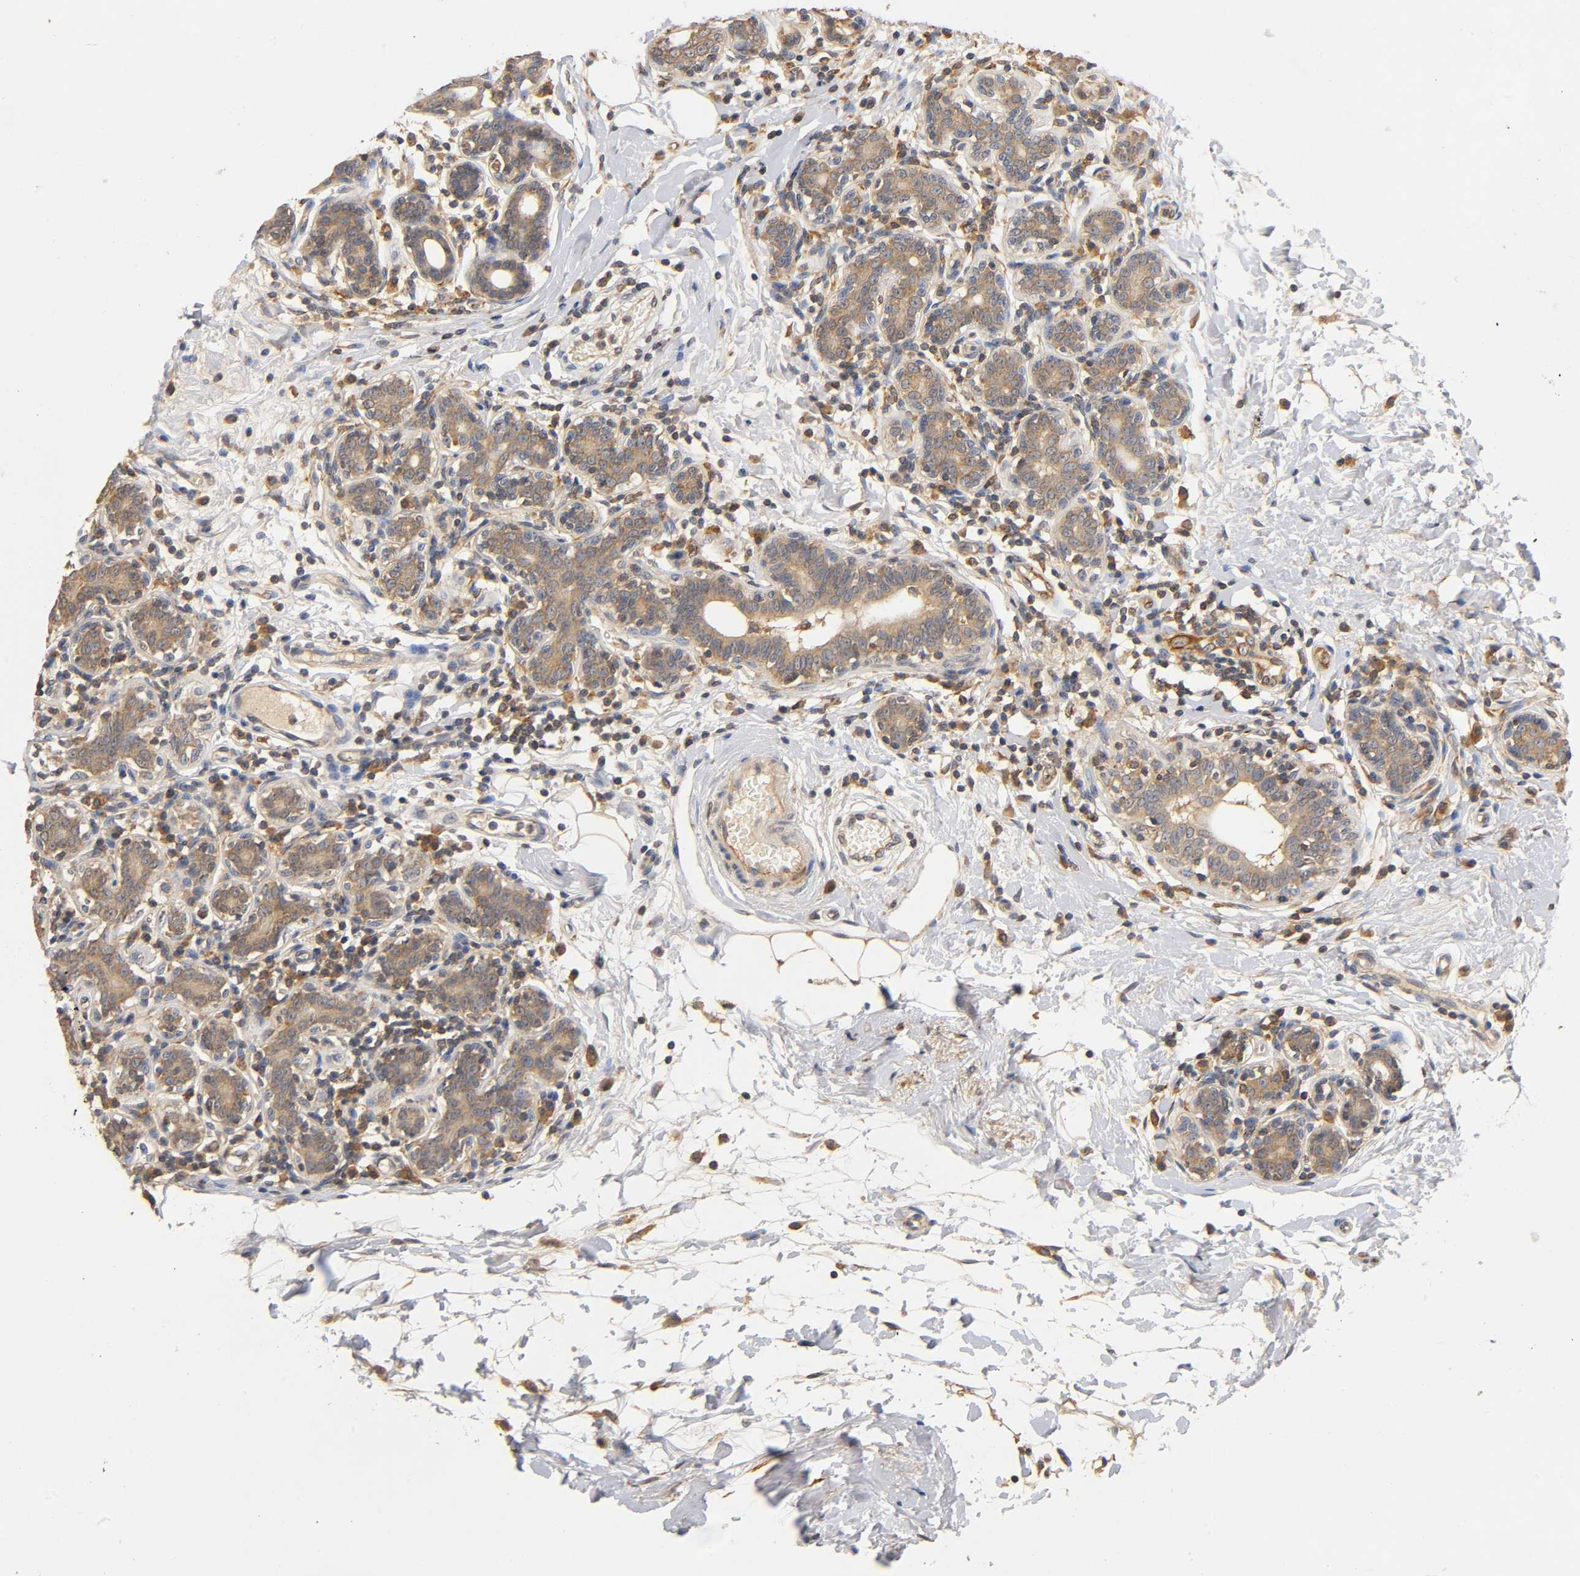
{"staining": {"intensity": "moderate", "quantity": ">75%", "location": "cytoplasmic/membranous"}, "tissue": "breast cancer", "cell_type": "Tumor cells", "image_type": "cancer", "snomed": [{"axis": "morphology", "description": "Normal tissue, NOS"}, {"axis": "morphology", "description": "Lobular carcinoma"}, {"axis": "topography", "description": "Breast"}], "caption": "IHC (DAB) staining of human breast cancer shows moderate cytoplasmic/membranous protein staining in approximately >75% of tumor cells. Nuclei are stained in blue.", "gene": "SCAP", "patient": {"sex": "female", "age": 47}}